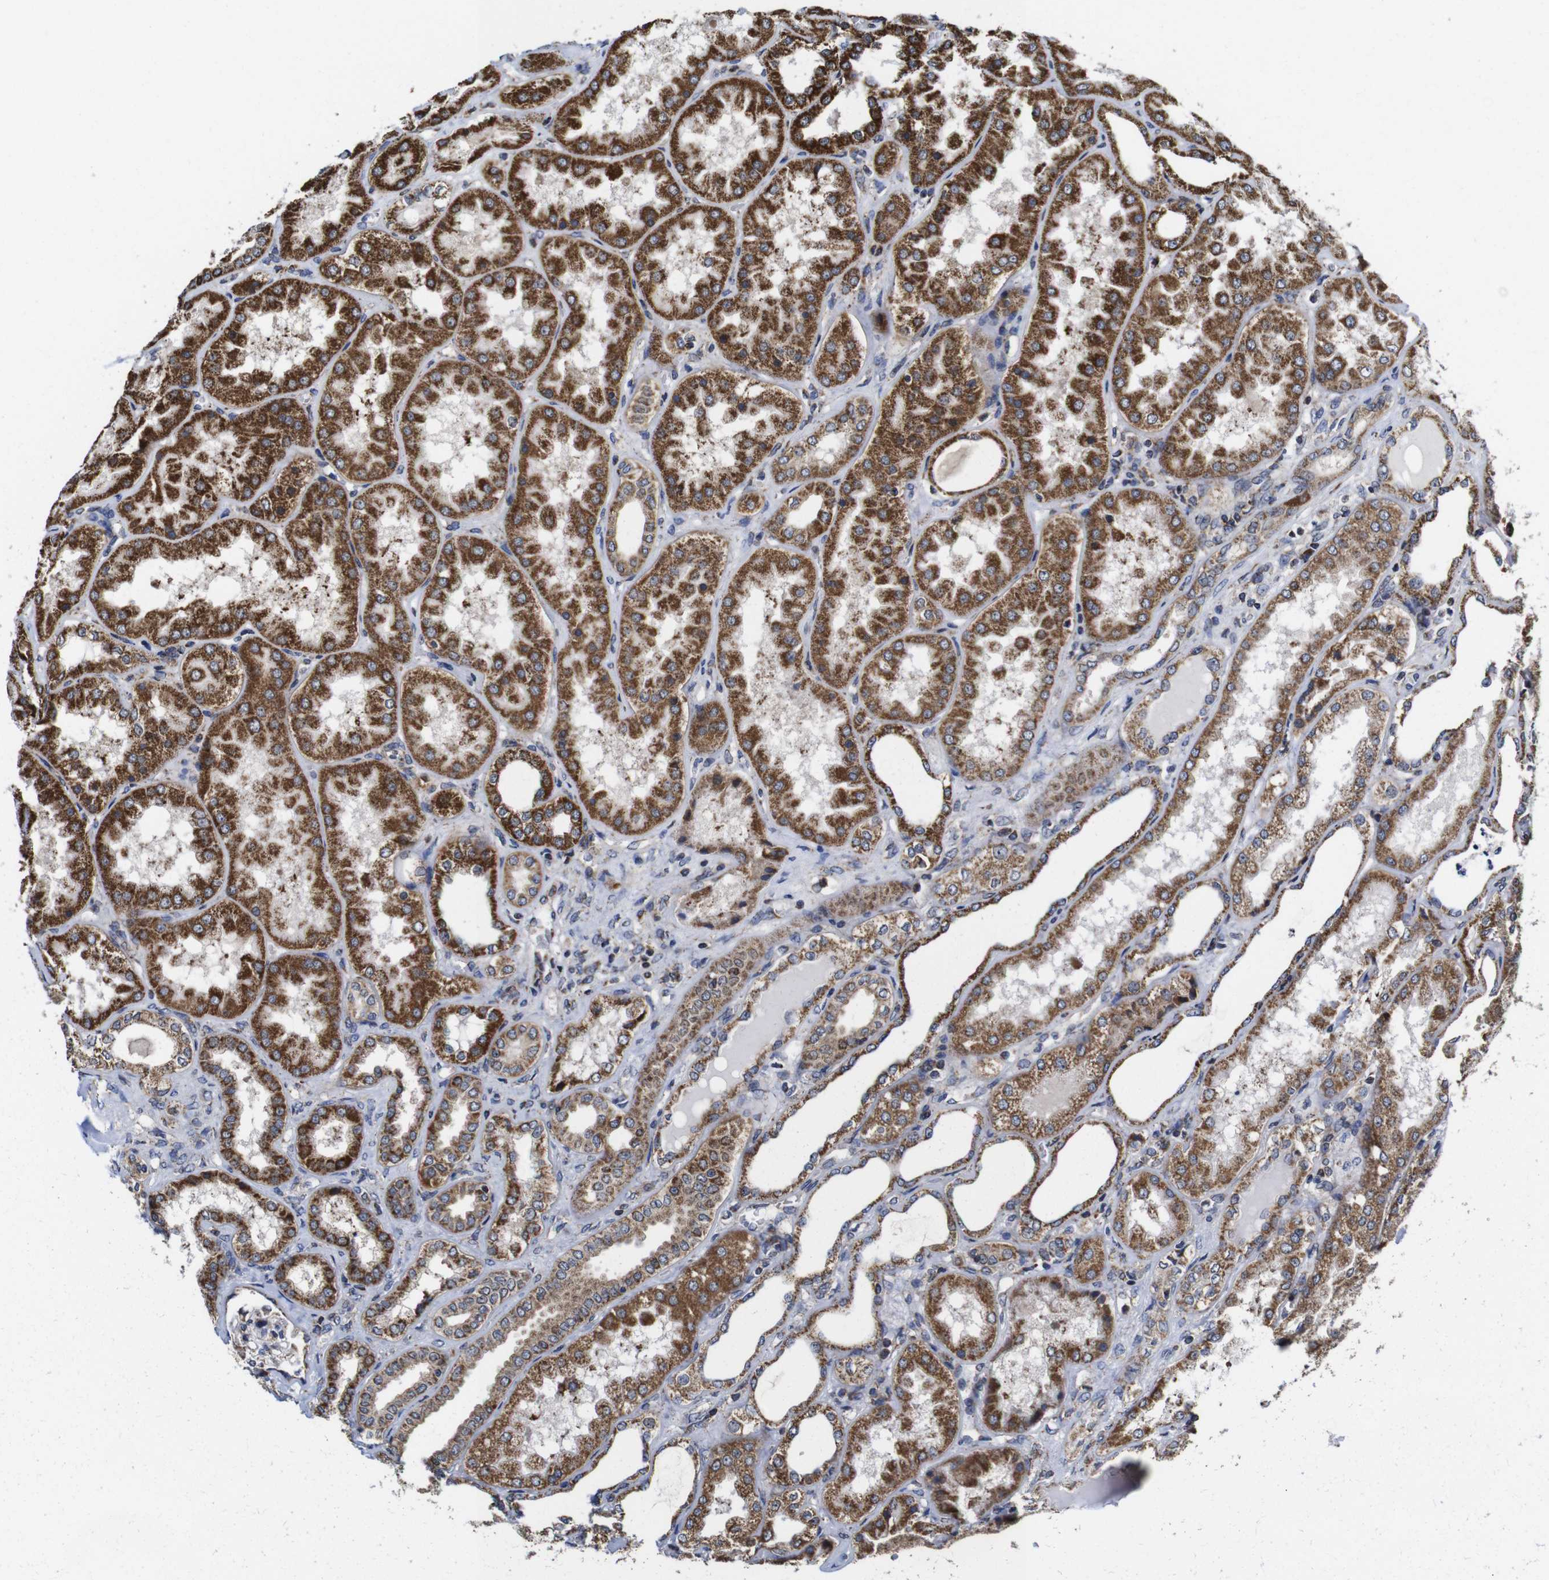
{"staining": {"intensity": "moderate", "quantity": "<25%", "location": "cytoplasmic/membranous"}, "tissue": "kidney", "cell_type": "Cells in glomeruli", "image_type": "normal", "snomed": [{"axis": "morphology", "description": "Normal tissue, NOS"}, {"axis": "topography", "description": "Kidney"}], "caption": "Immunohistochemical staining of normal kidney reveals <25% levels of moderate cytoplasmic/membranous protein expression in about <25% of cells in glomeruli. (brown staining indicates protein expression, while blue staining denotes nuclei).", "gene": "C17orf80", "patient": {"sex": "female", "age": 56}}